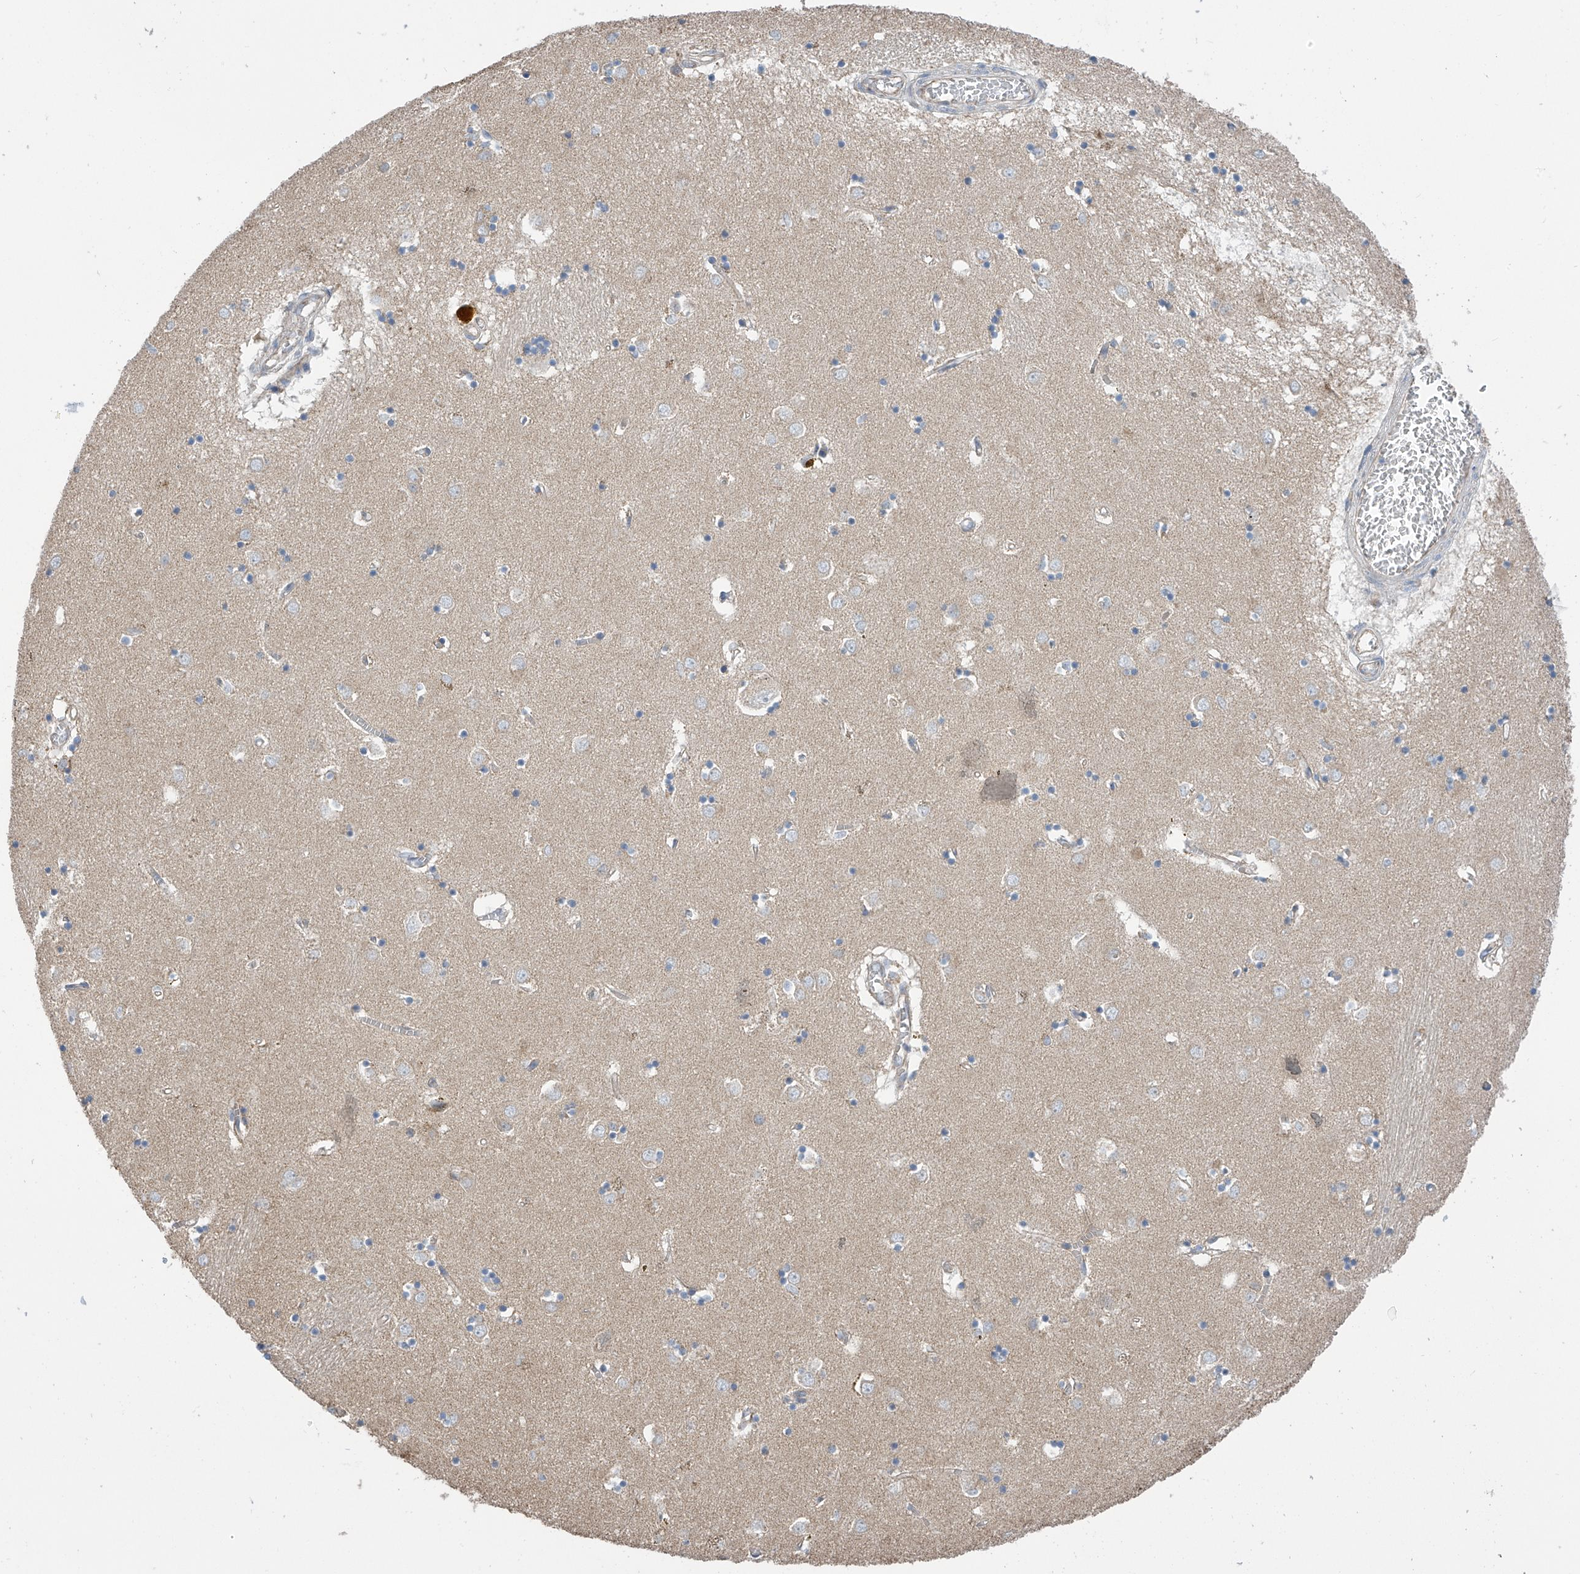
{"staining": {"intensity": "moderate", "quantity": "<25%", "location": "cytoplasmic/membranous"}, "tissue": "caudate", "cell_type": "Glial cells", "image_type": "normal", "snomed": [{"axis": "morphology", "description": "Normal tissue, NOS"}, {"axis": "topography", "description": "Lateral ventricle wall"}], "caption": "Immunohistochemical staining of unremarkable caudate exhibits <25% levels of moderate cytoplasmic/membranous protein expression in about <25% of glial cells.", "gene": "PNPT1", "patient": {"sex": "male", "age": 70}}